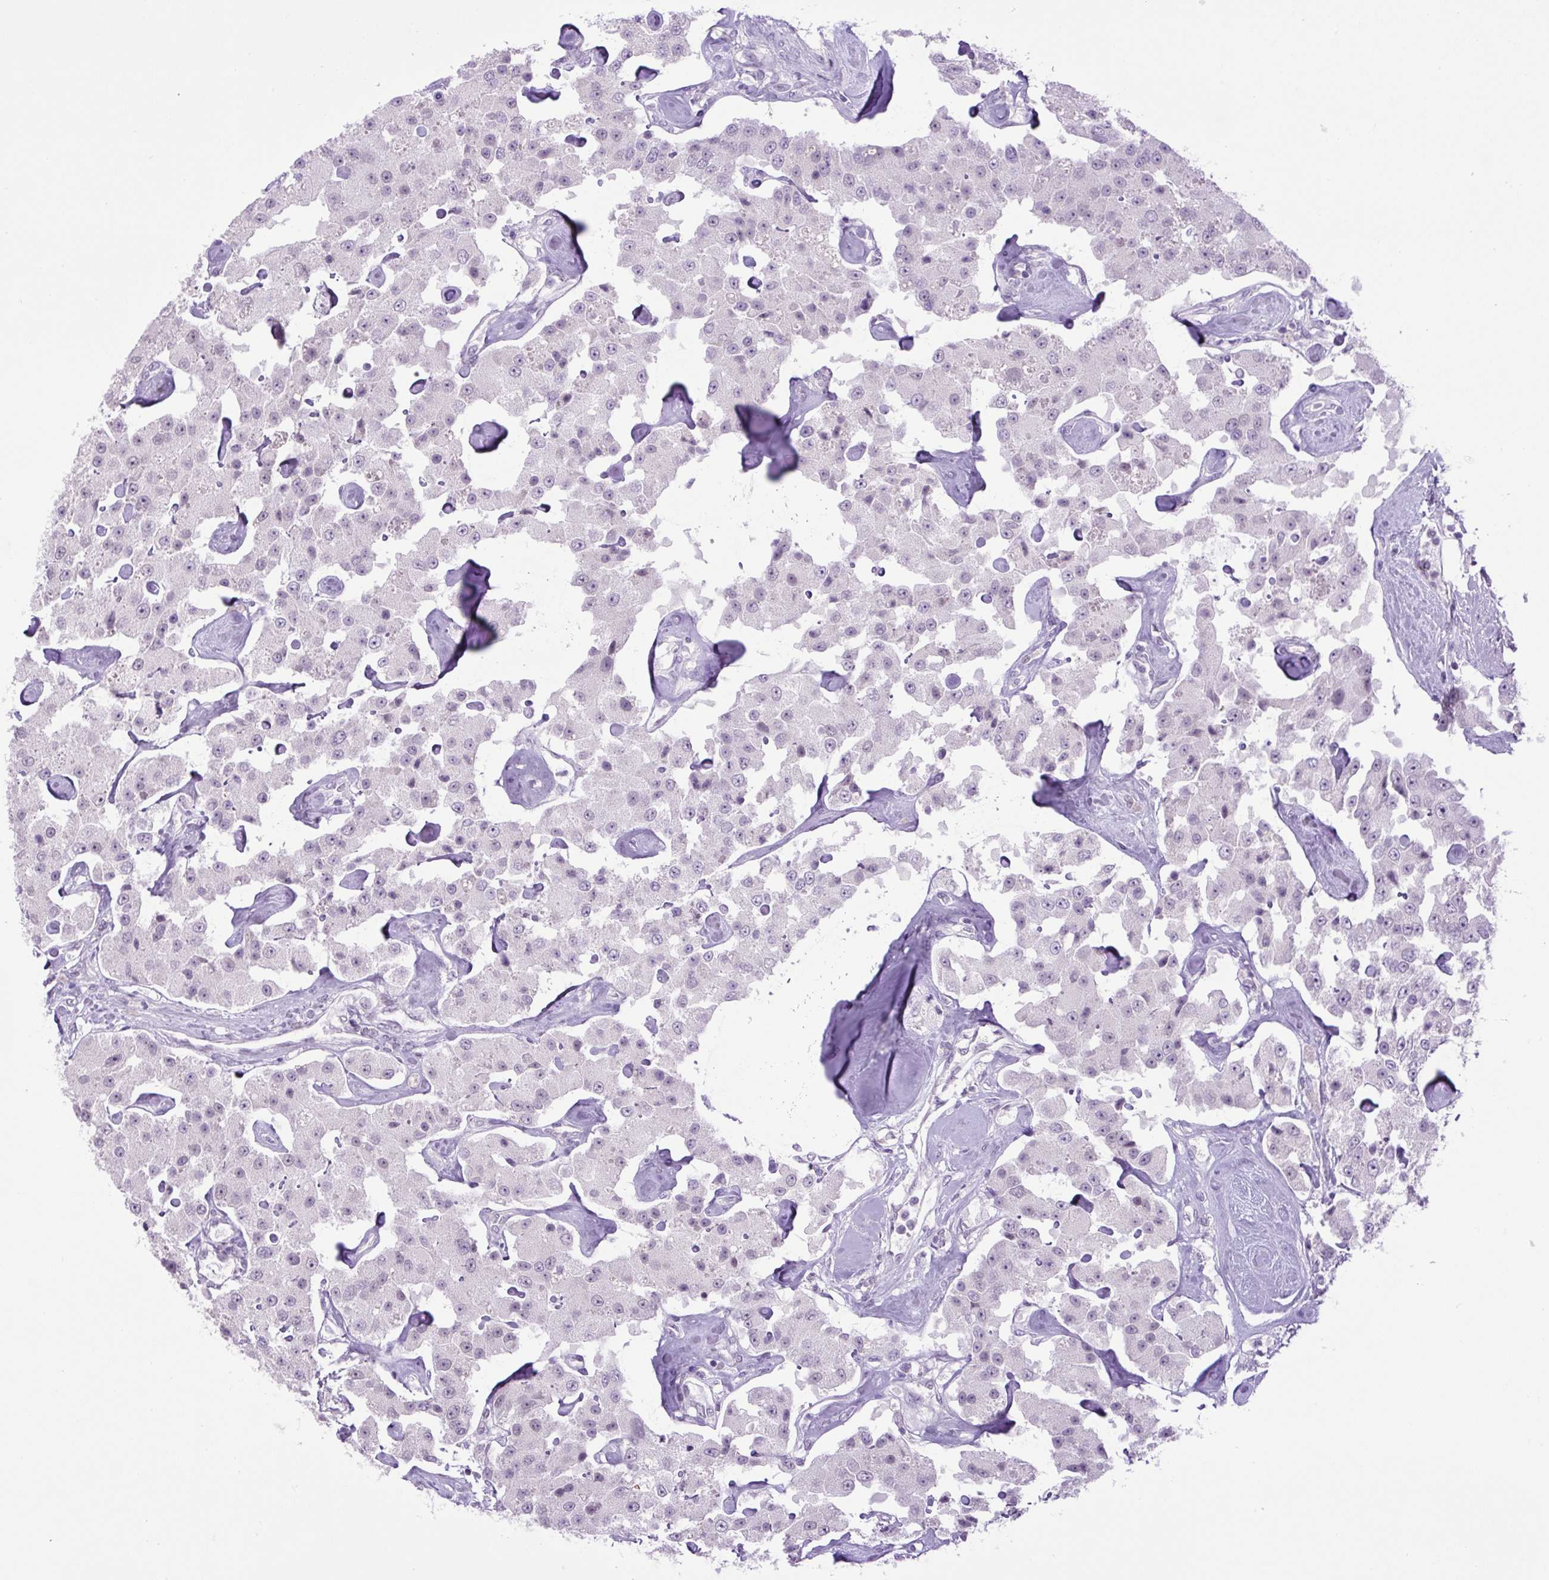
{"staining": {"intensity": "negative", "quantity": "none", "location": "none"}, "tissue": "carcinoid", "cell_type": "Tumor cells", "image_type": "cancer", "snomed": [{"axis": "morphology", "description": "Carcinoid, malignant, NOS"}, {"axis": "topography", "description": "Pancreas"}], "caption": "IHC of malignant carcinoid demonstrates no positivity in tumor cells. (Immunohistochemistry, brightfield microscopy, high magnification).", "gene": "KPNA1", "patient": {"sex": "male", "age": 41}}